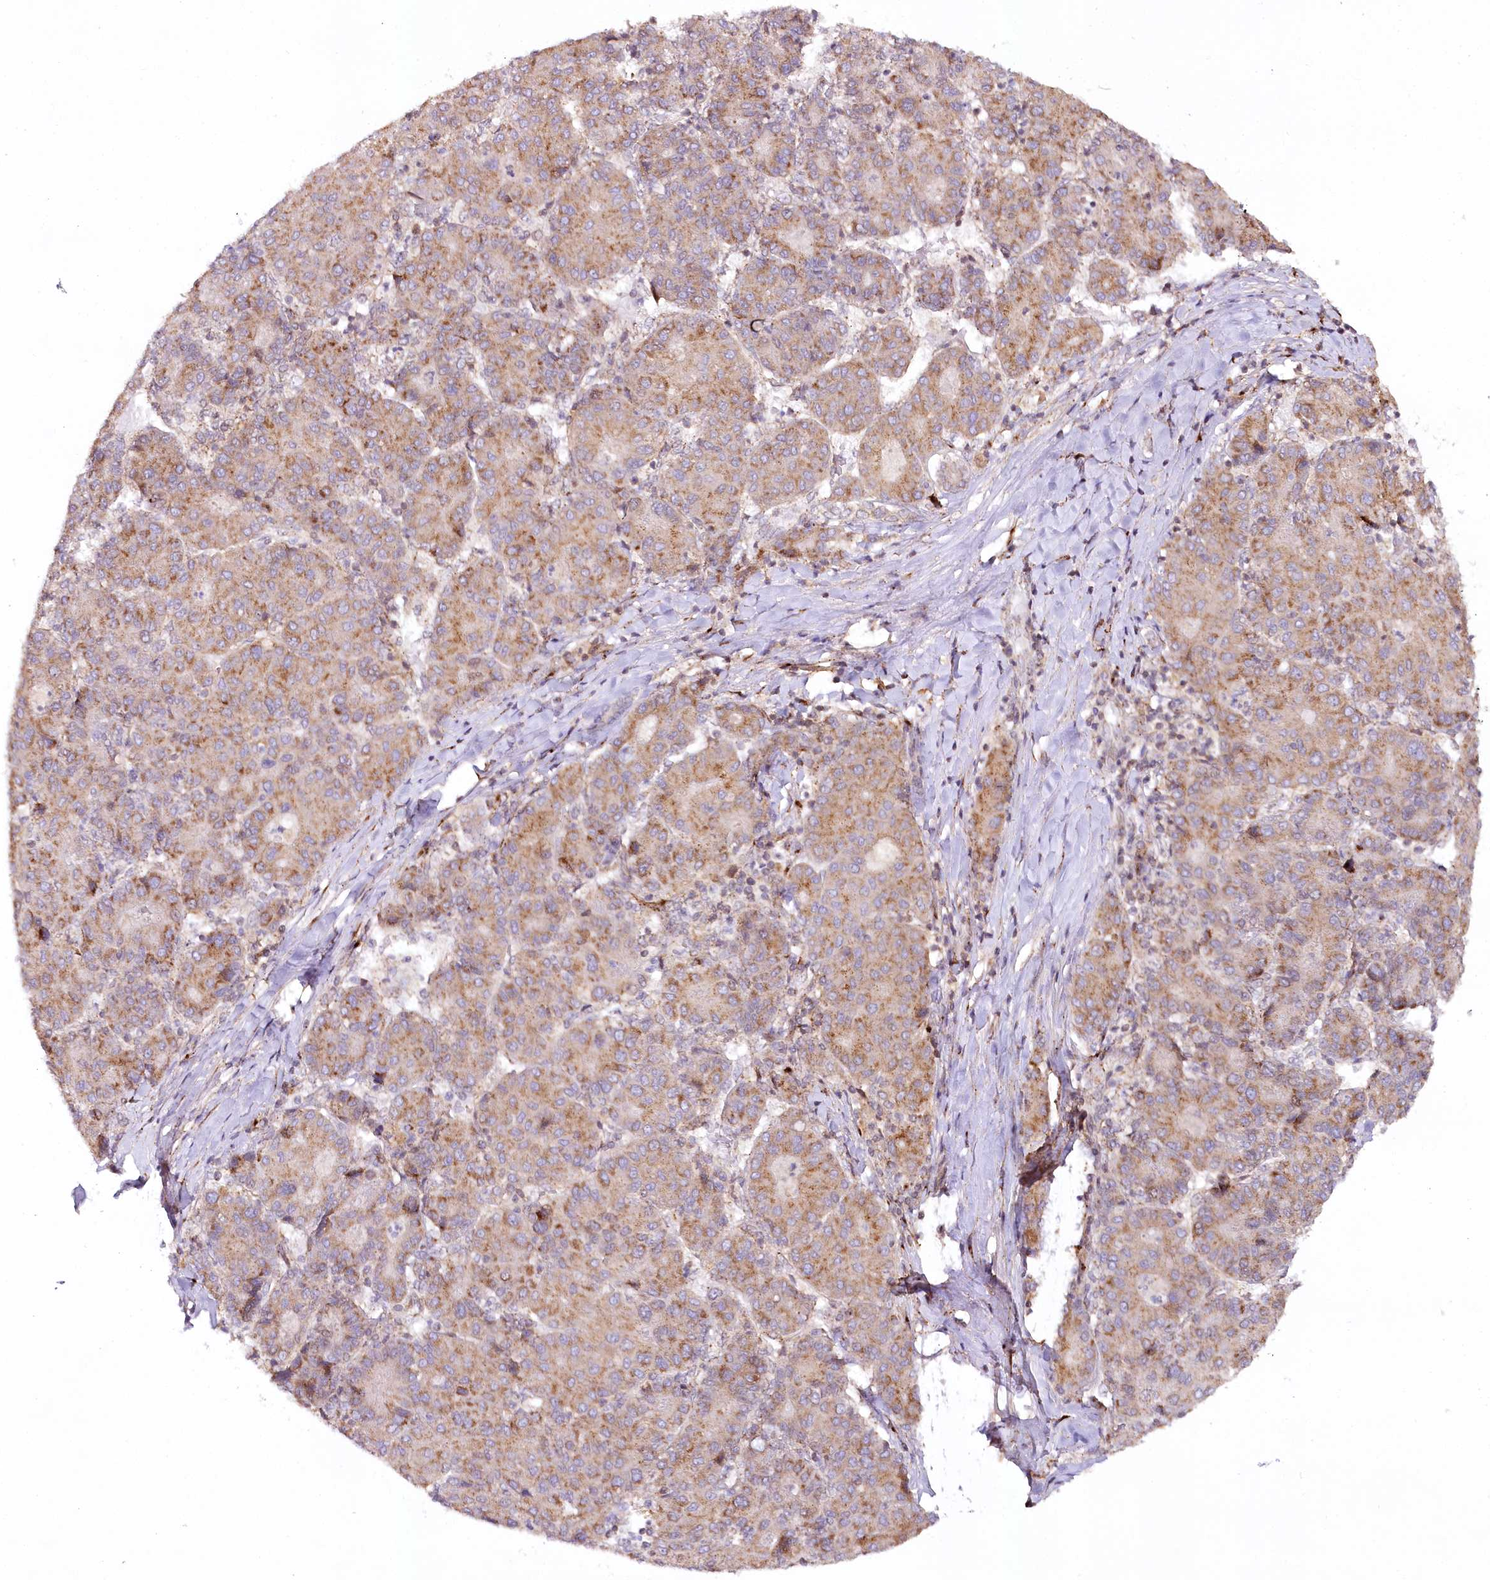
{"staining": {"intensity": "moderate", "quantity": ">75%", "location": "cytoplasmic/membranous"}, "tissue": "liver cancer", "cell_type": "Tumor cells", "image_type": "cancer", "snomed": [{"axis": "morphology", "description": "Carcinoma, Hepatocellular, NOS"}, {"axis": "topography", "description": "Liver"}], "caption": "This is an image of immunohistochemistry staining of liver hepatocellular carcinoma, which shows moderate expression in the cytoplasmic/membranous of tumor cells.", "gene": "COPG1", "patient": {"sex": "male", "age": 65}}